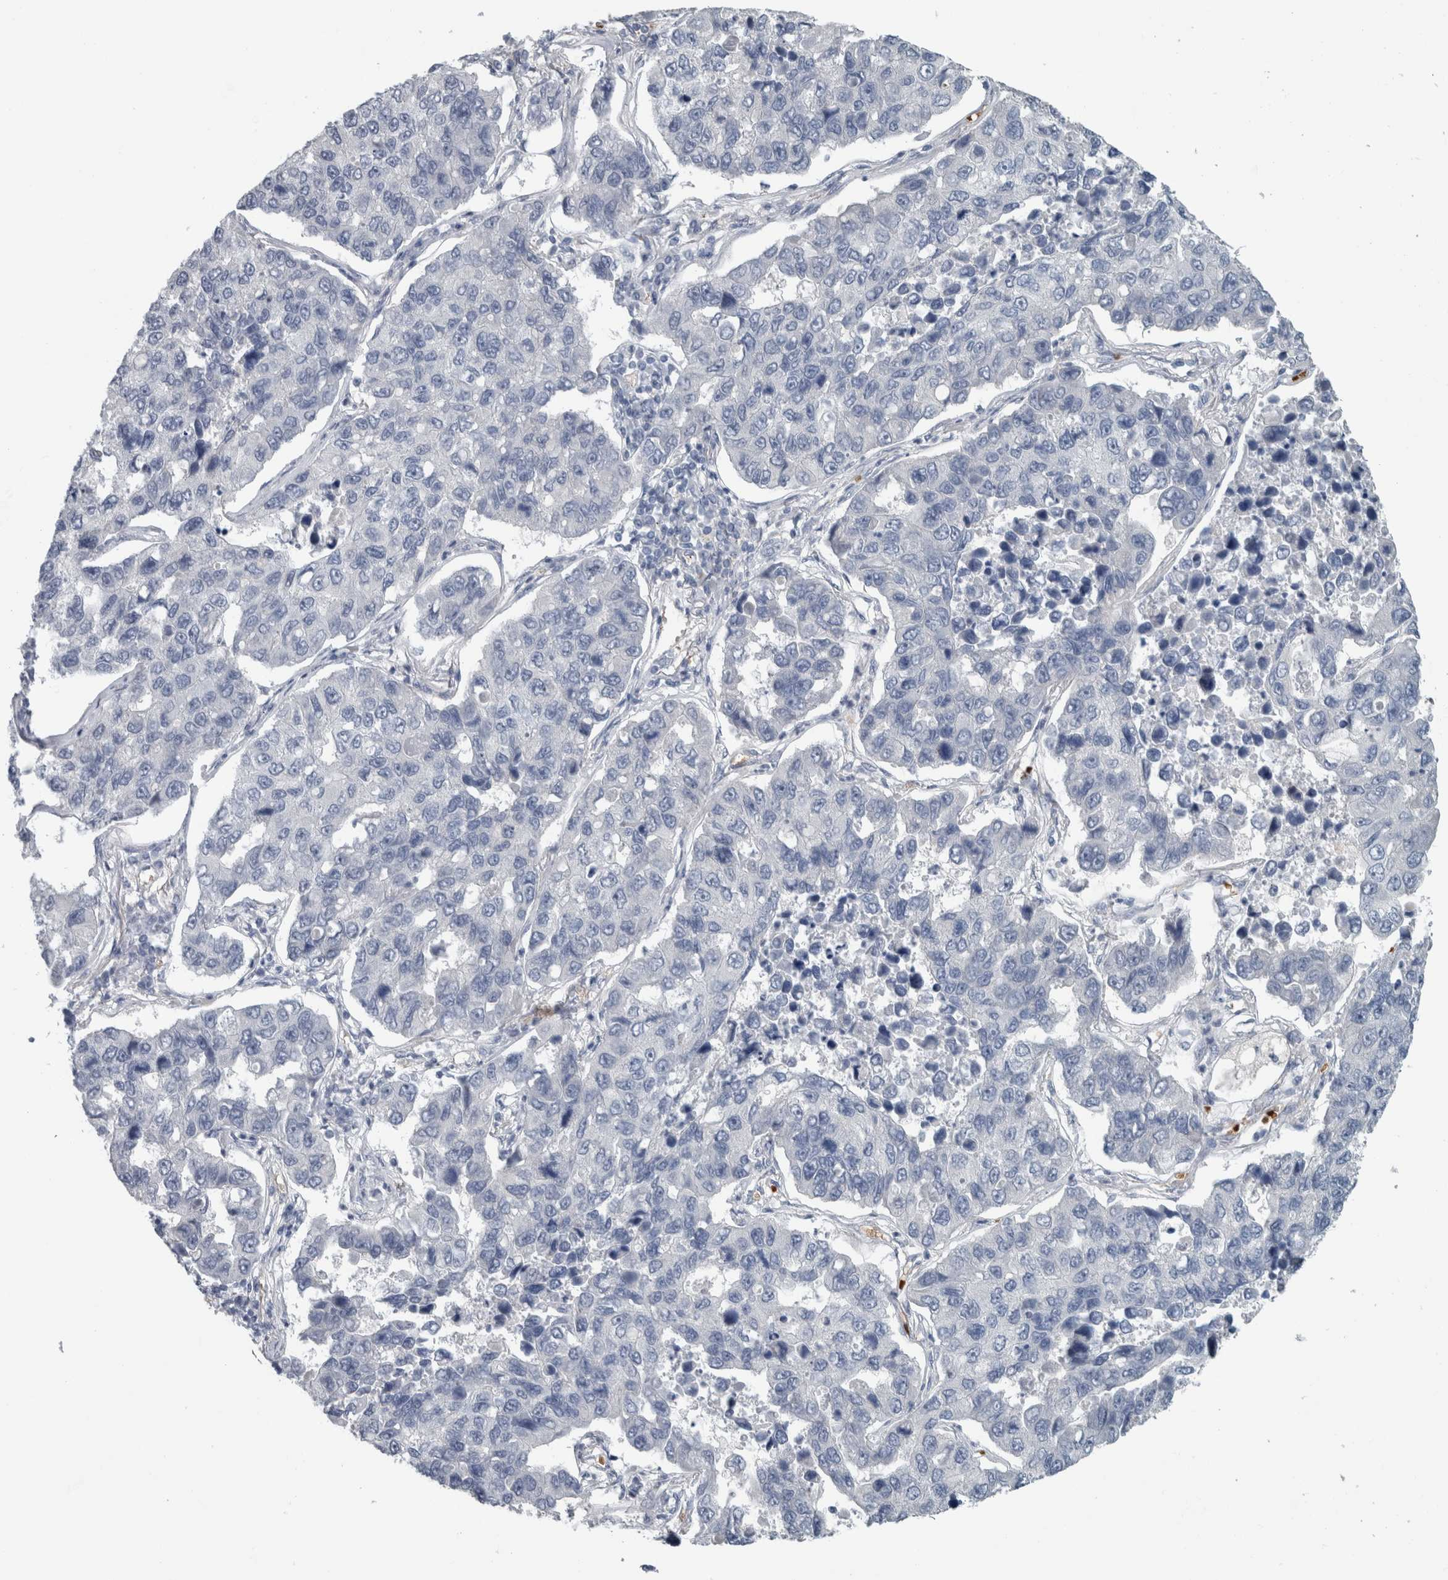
{"staining": {"intensity": "negative", "quantity": "none", "location": "none"}, "tissue": "lung cancer", "cell_type": "Tumor cells", "image_type": "cancer", "snomed": [{"axis": "morphology", "description": "Adenocarcinoma, NOS"}, {"axis": "topography", "description": "Lung"}], "caption": "High power microscopy histopathology image of an immunohistochemistry (IHC) histopathology image of lung cancer (adenocarcinoma), revealing no significant positivity in tumor cells. Nuclei are stained in blue.", "gene": "SH3GL2", "patient": {"sex": "male", "age": 64}}